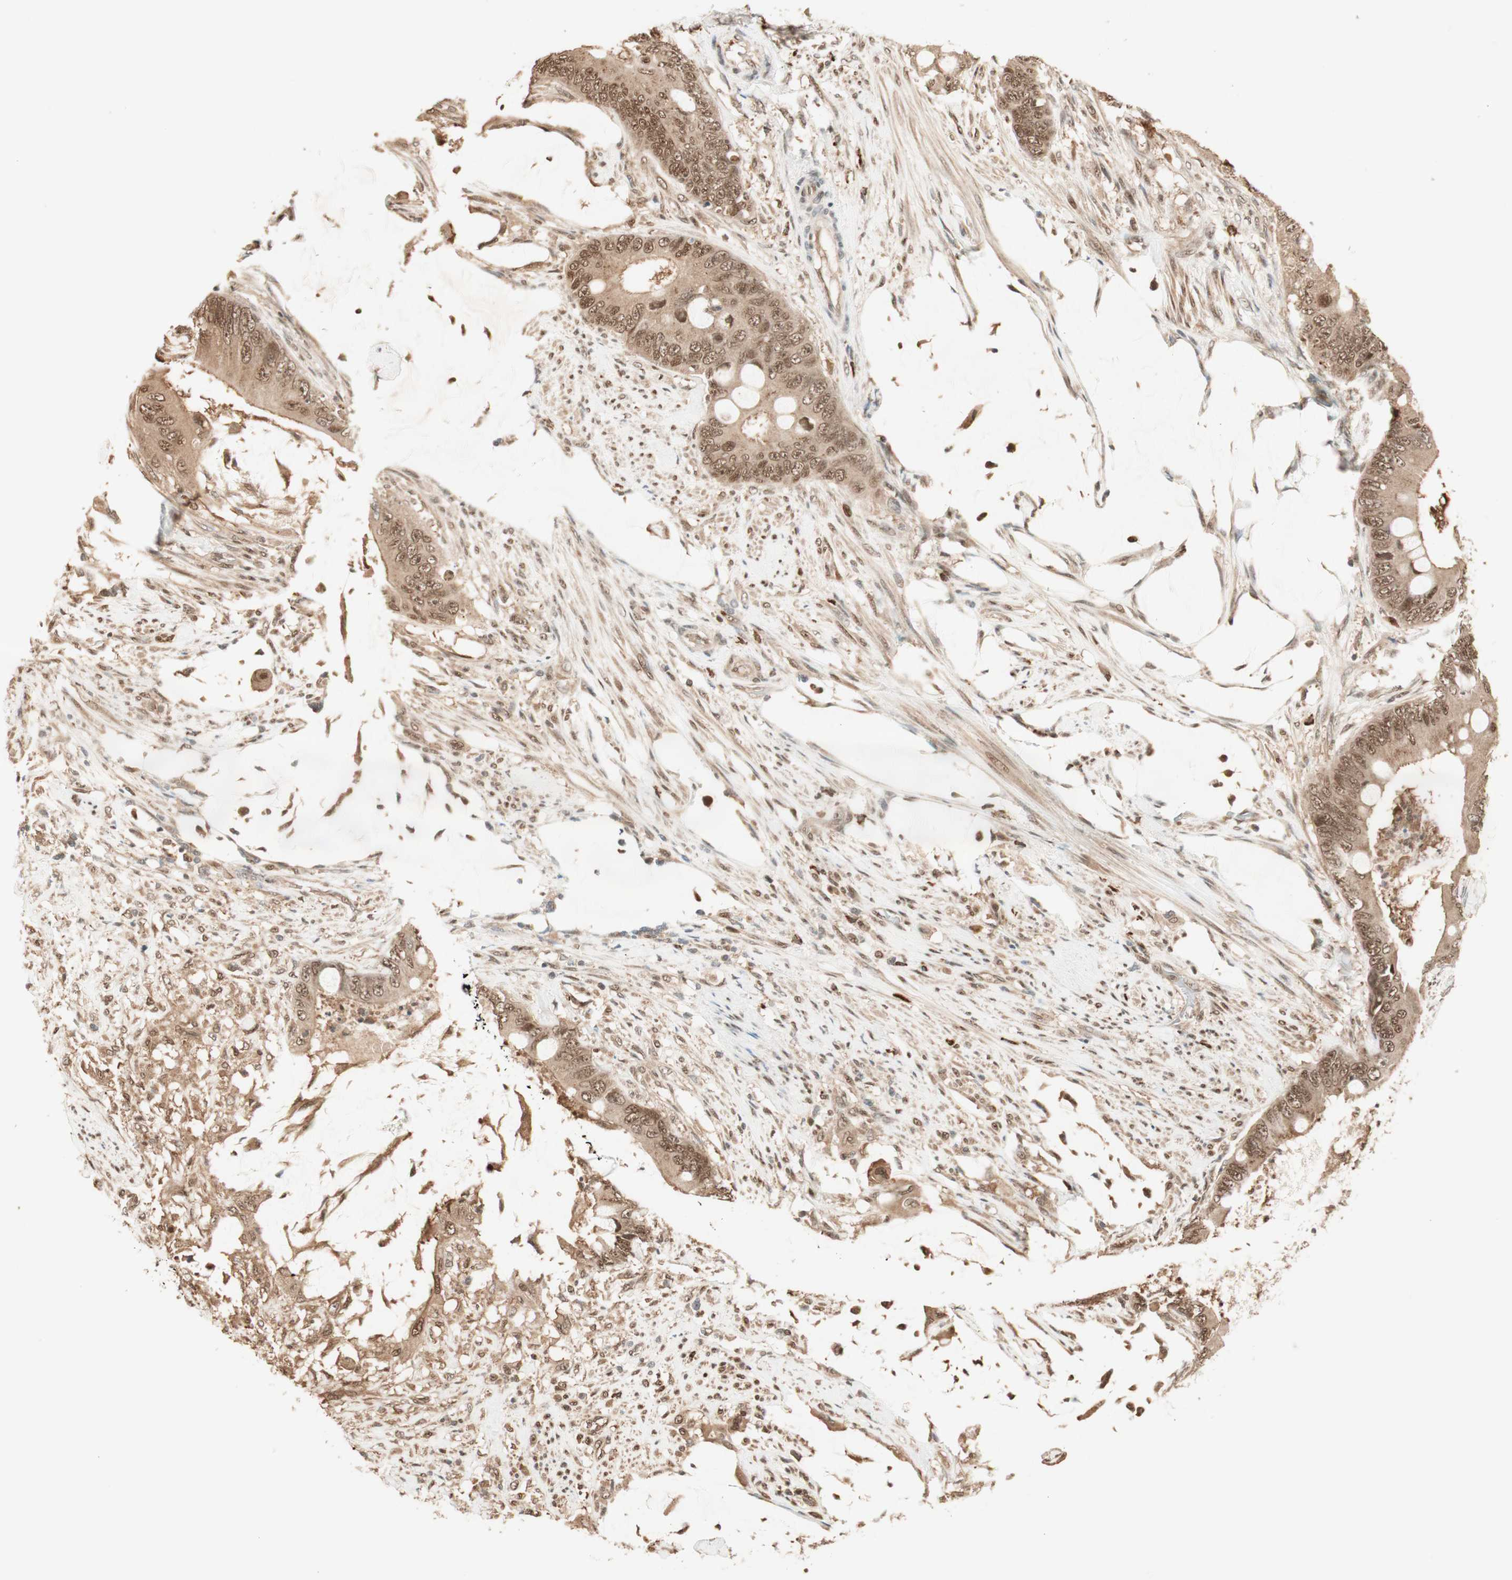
{"staining": {"intensity": "moderate", "quantity": ">75%", "location": "cytoplasmic/membranous,nuclear"}, "tissue": "colorectal cancer", "cell_type": "Tumor cells", "image_type": "cancer", "snomed": [{"axis": "morphology", "description": "Adenocarcinoma, NOS"}, {"axis": "topography", "description": "Rectum"}], "caption": "A brown stain labels moderate cytoplasmic/membranous and nuclear positivity of a protein in adenocarcinoma (colorectal) tumor cells. (Stains: DAB (3,3'-diaminobenzidine) in brown, nuclei in blue, Microscopy: brightfield microscopy at high magnification).", "gene": "ZNF443", "patient": {"sex": "female", "age": 77}}